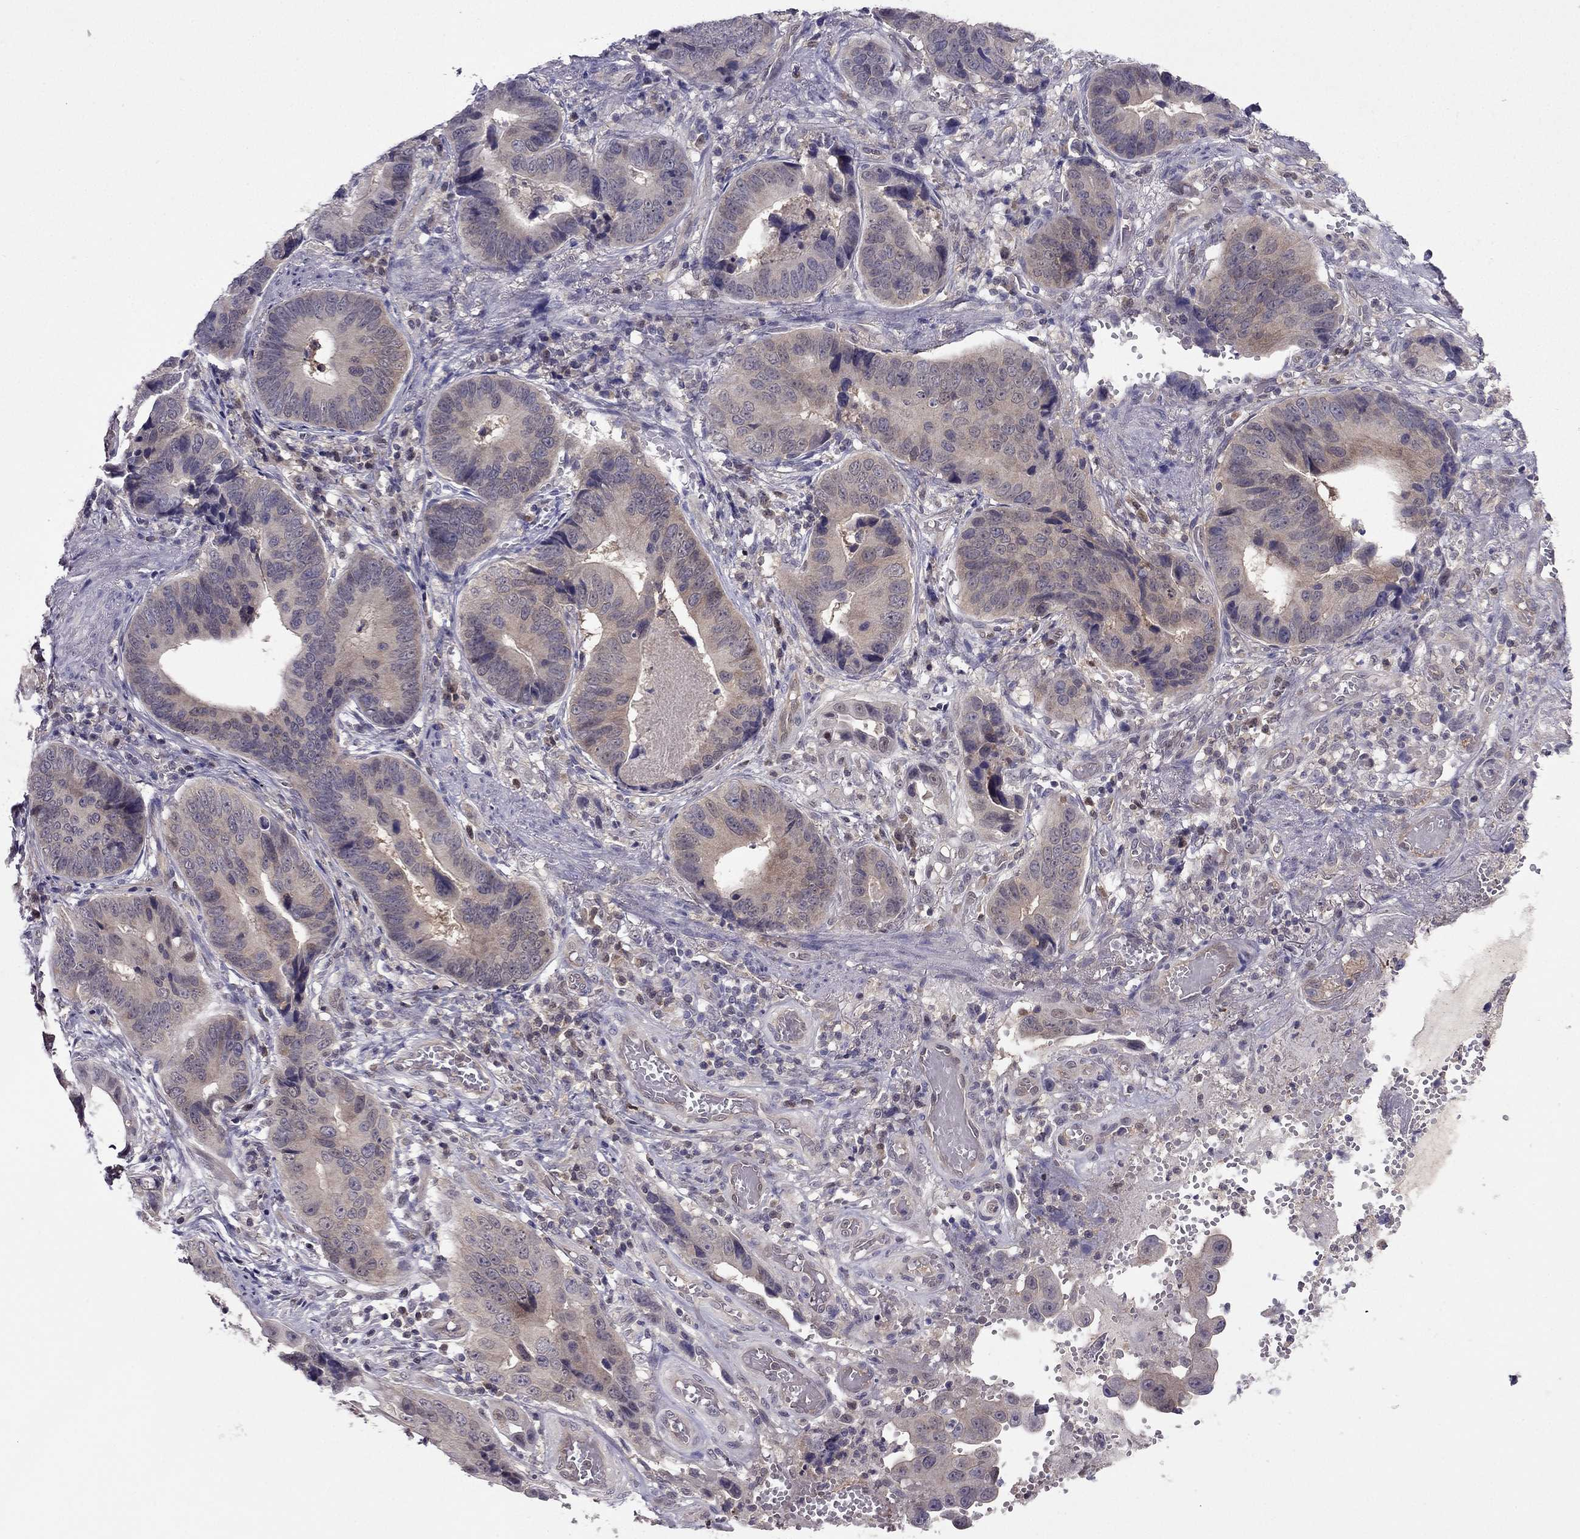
{"staining": {"intensity": "weak", "quantity": "25%-75%", "location": "cytoplasmic/membranous"}, "tissue": "stomach cancer", "cell_type": "Tumor cells", "image_type": "cancer", "snomed": [{"axis": "morphology", "description": "Adenocarcinoma, NOS"}, {"axis": "topography", "description": "Stomach"}], "caption": "DAB (3,3'-diaminobenzidine) immunohistochemical staining of human stomach adenocarcinoma displays weak cytoplasmic/membranous protein positivity in about 25%-75% of tumor cells.", "gene": "CDK5", "patient": {"sex": "male", "age": 84}}